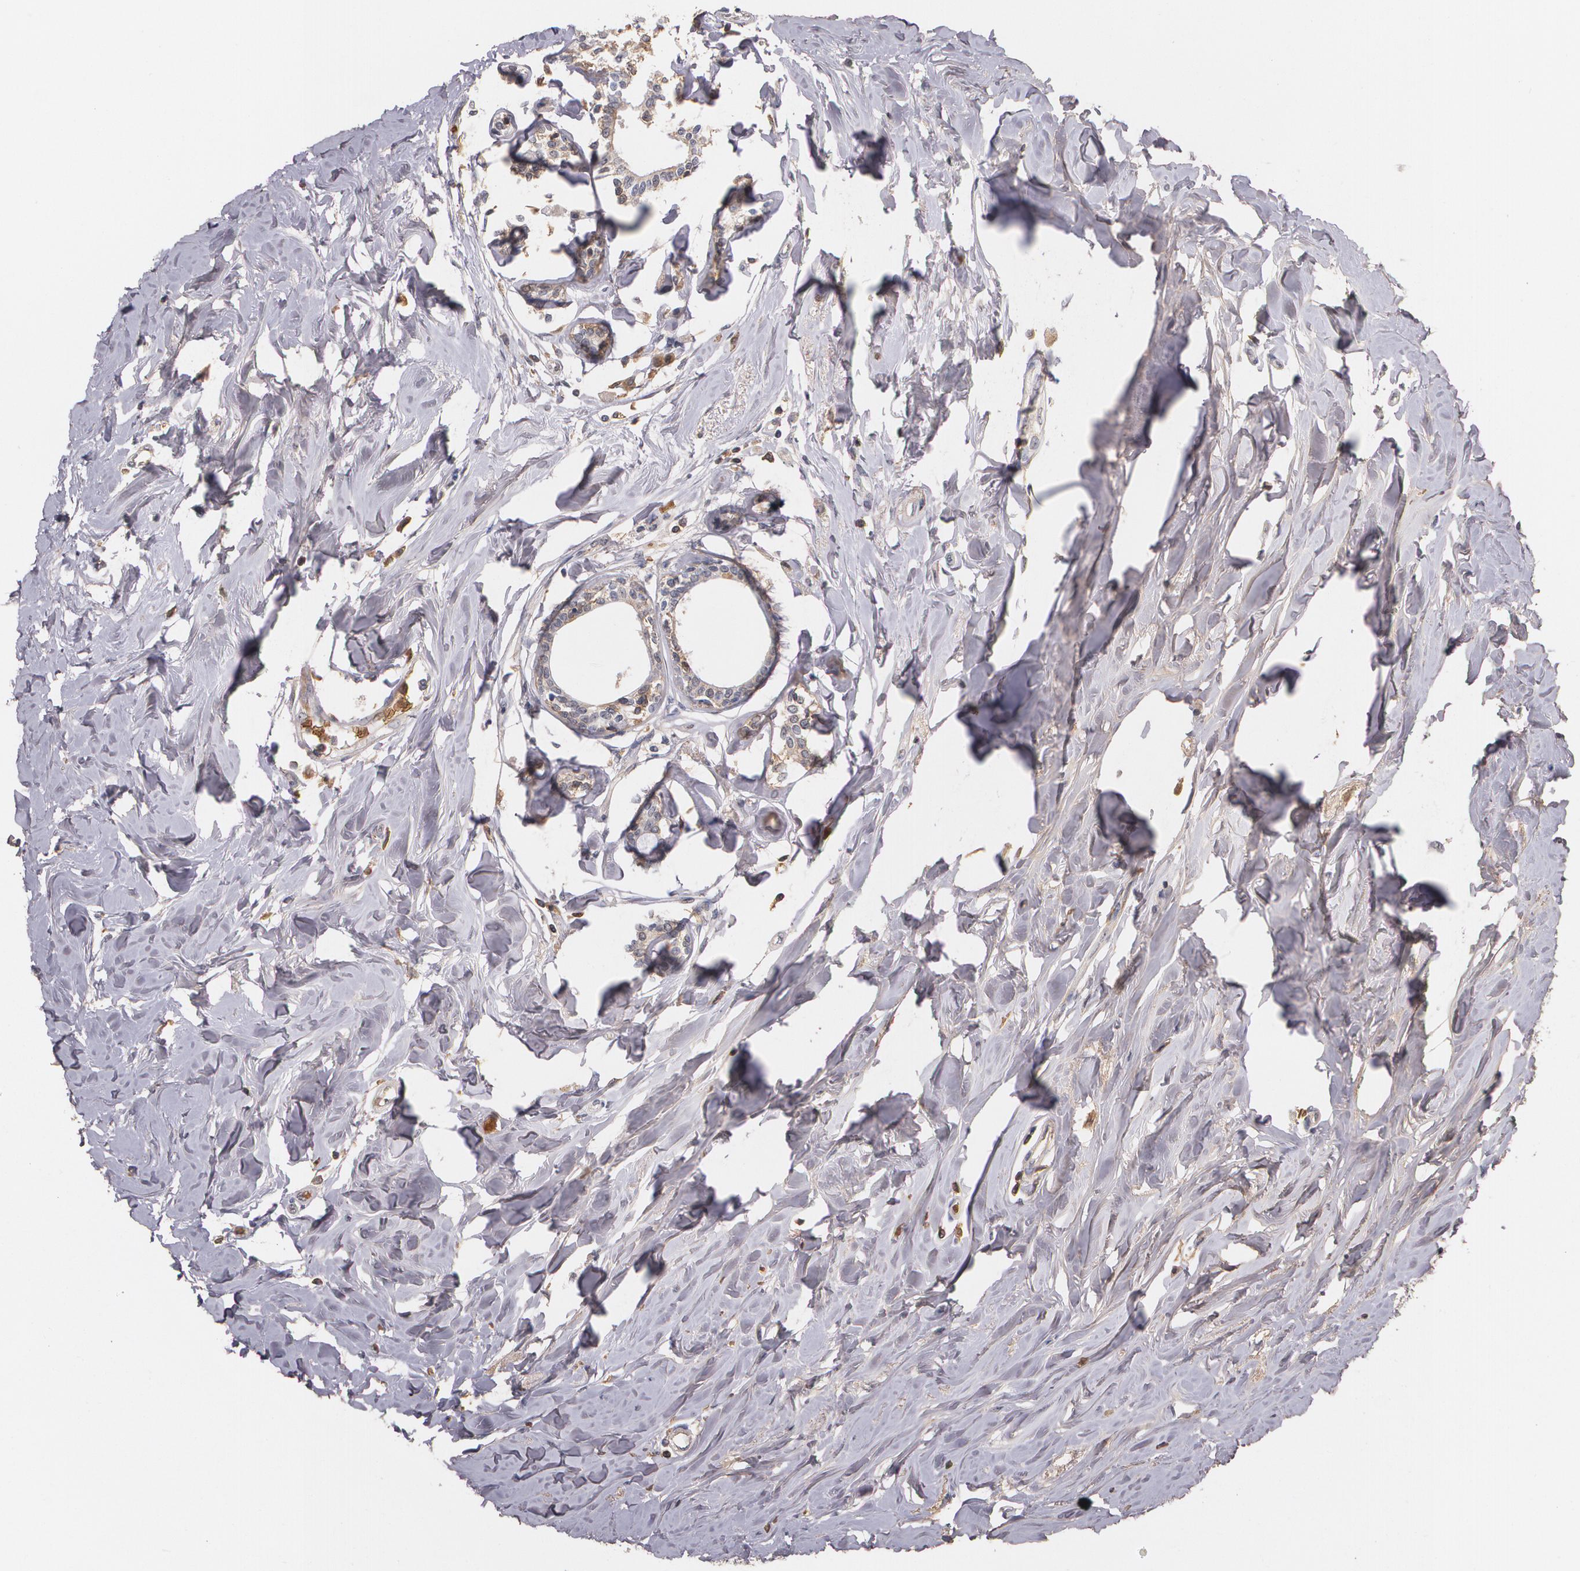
{"staining": {"intensity": "moderate", "quantity": ">75%", "location": "cytoplasmic/membranous"}, "tissue": "breast cancer", "cell_type": "Tumor cells", "image_type": "cancer", "snomed": [{"axis": "morphology", "description": "Lobular carcinoma"}, {"axis": "topography", "description": "Breast"}], "caption": "Tumor cells display medium levels of moderate cytoplasmic/membranous positivity in about >75% of cells in human lobular carcinoma (breast).", "gene": "PTS", "patient": {"sex": "female", "age": 51}}